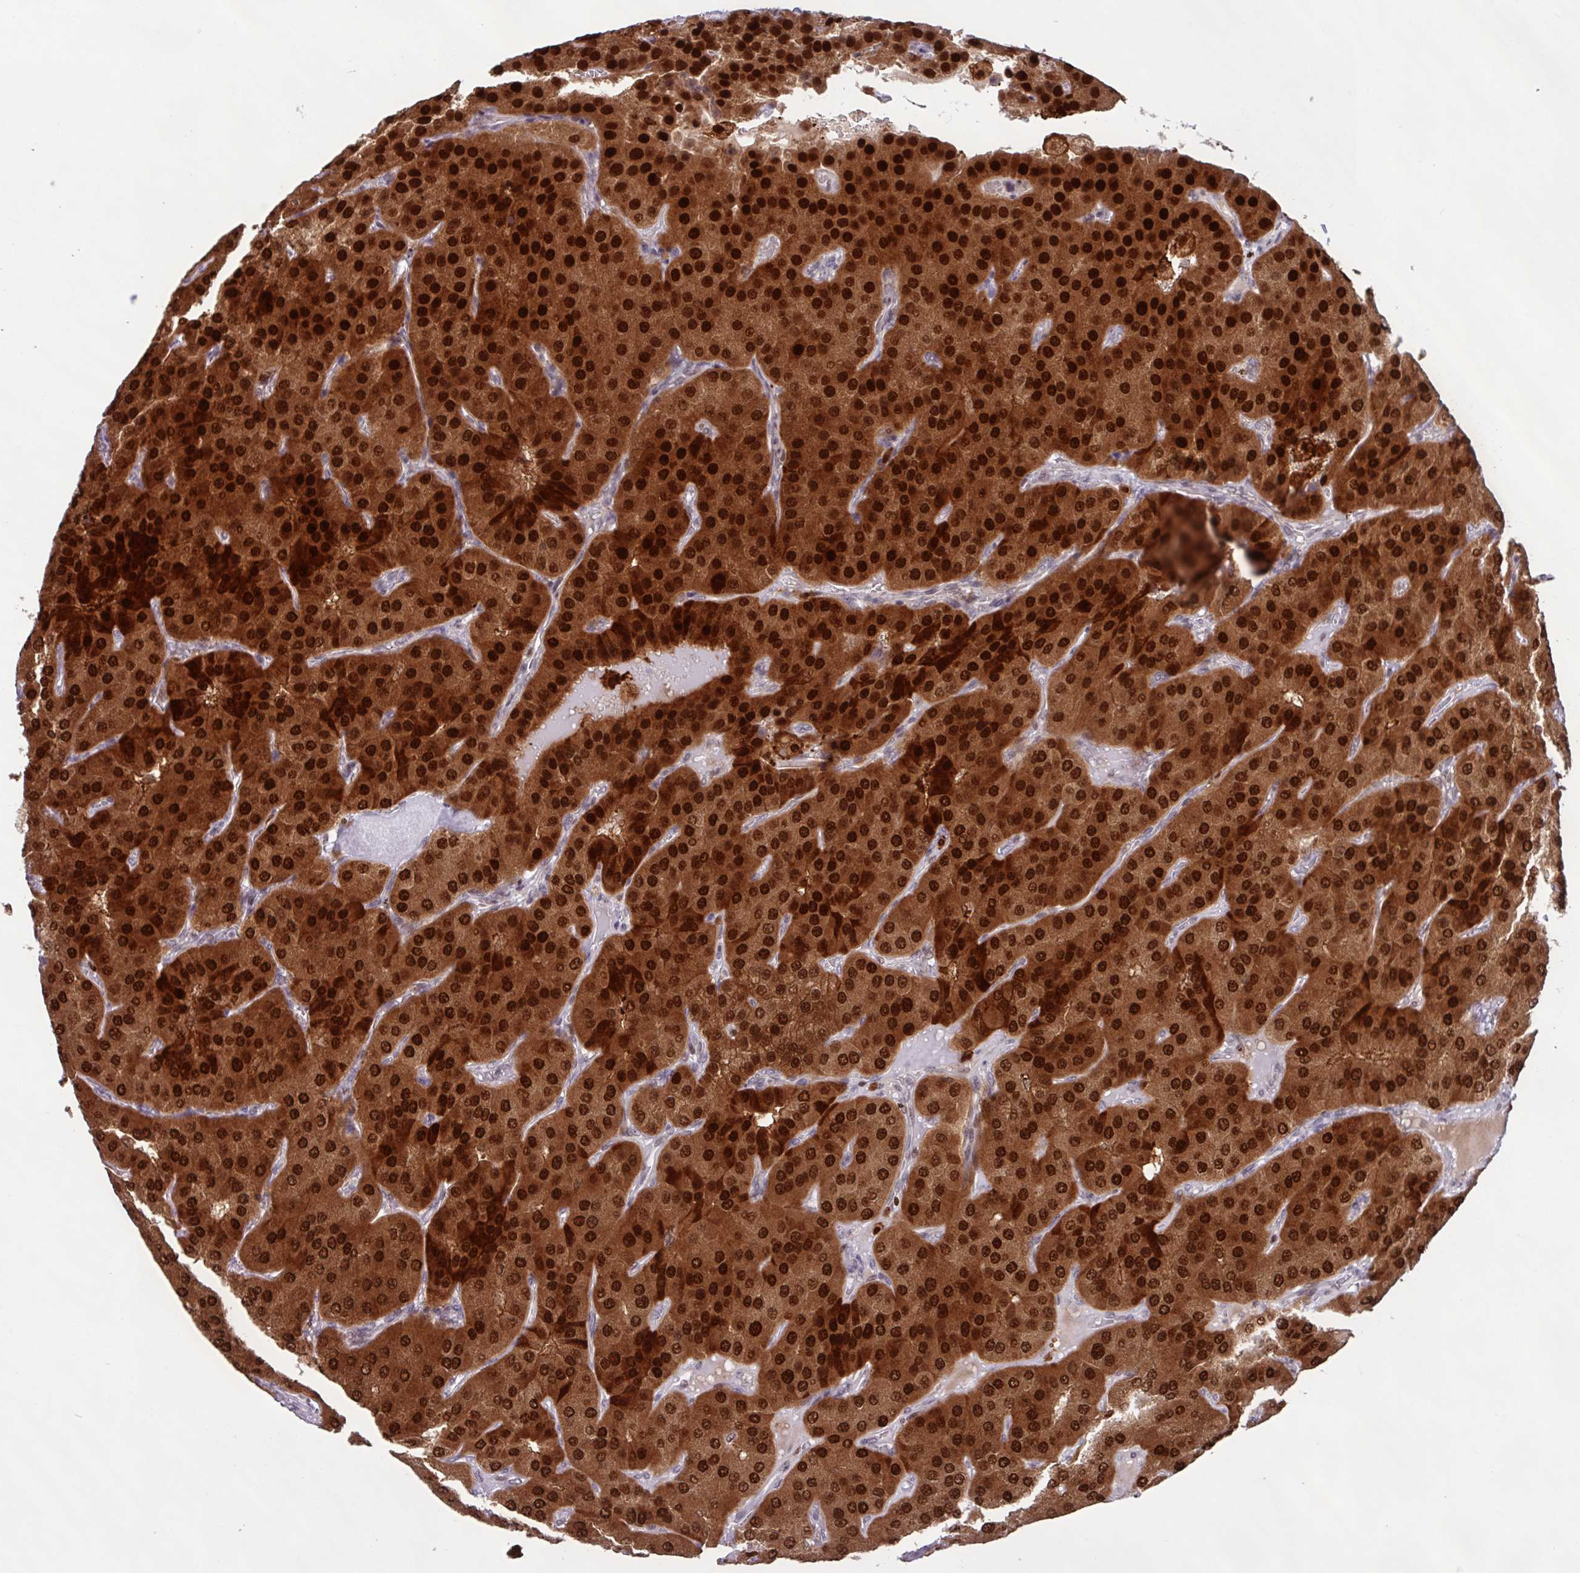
{"staining": {"intensity": "strong", "quantity": ">75%", "location": "cytoplasmic/membranous,nuclear"}, "tissue": "parathyroid gland", "cell_type": "Glandular cells", "image_type": "normal", "snomed": [{"axis": "morphology", "description": "Normal tissue, NOS"}, {"axis": "morphology", "description": "Adenoma, NOS"}, {"axis": "topography", "description": "Parathyroid gland"}], "caption": "Protein analysis of unremarkable parathyroid gland demonstrates strong cytoplasmic/membranous,nuclear staining in about >75% of glandular cells.", "gene": "BRD3", "patient": {"sex": "female", "age": 86}}